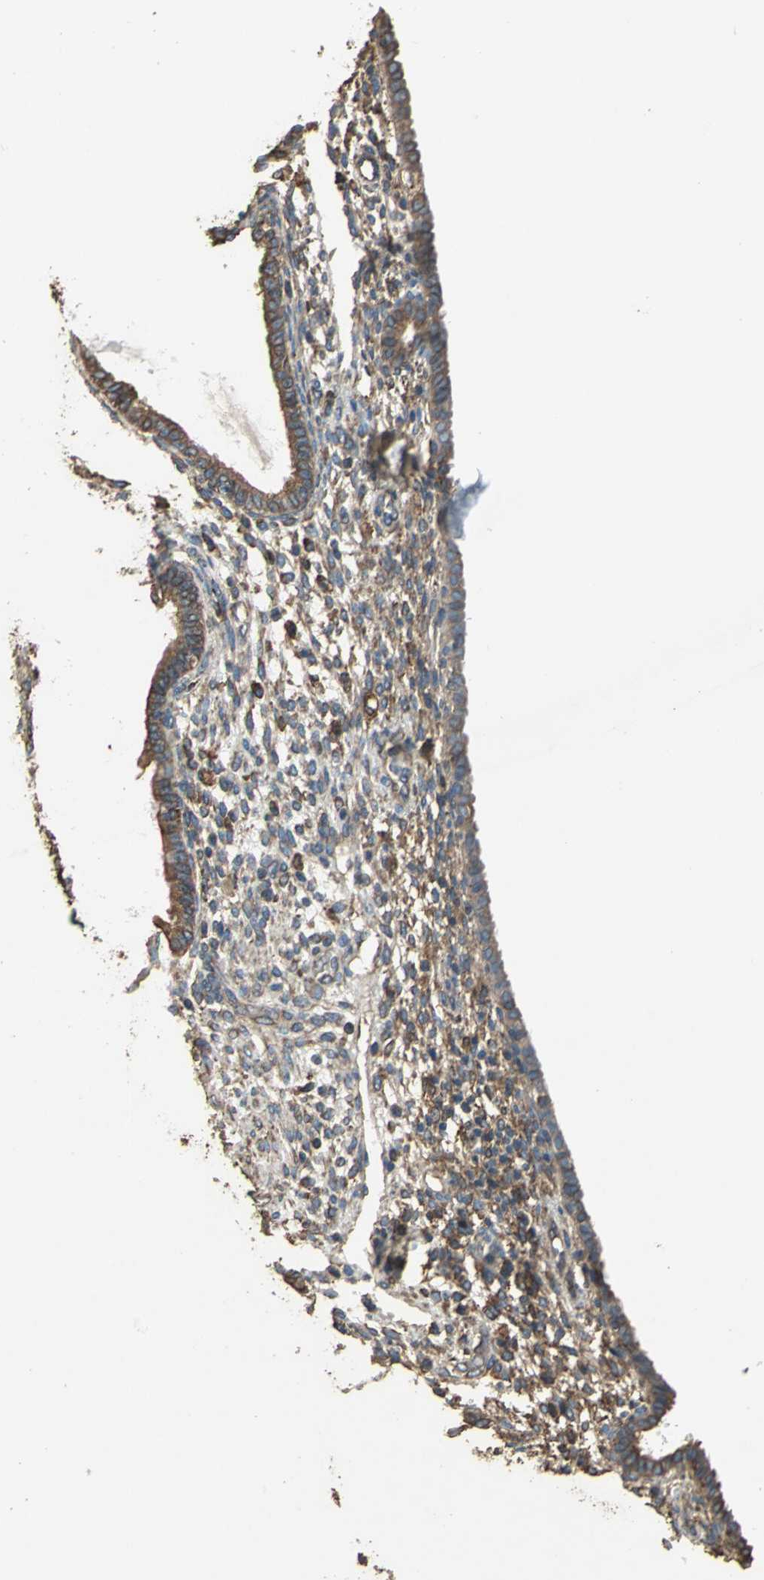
{"staining": {"intensity": "moderate", "quantity": "25%-75%", "location": "cytoplasmic/membranous"}, "tissue": "endometrium", "cell_type": "Cells in endometrial stroma", "image_type": "normal", "snomed": [{"axis": "morphology", "description": "Normal tissue, NOS"}, {"axis": "topography", "description": "Endometrium"}], "caption": "Brown immunohistochemical staining in benign endometrium exhibits moderate cytoplasmic/membranous expression in about 25%-75% of cells in endometrial stroma.", "gene": "GPANK1", "patient": {"sex": "female", "age": 72}}